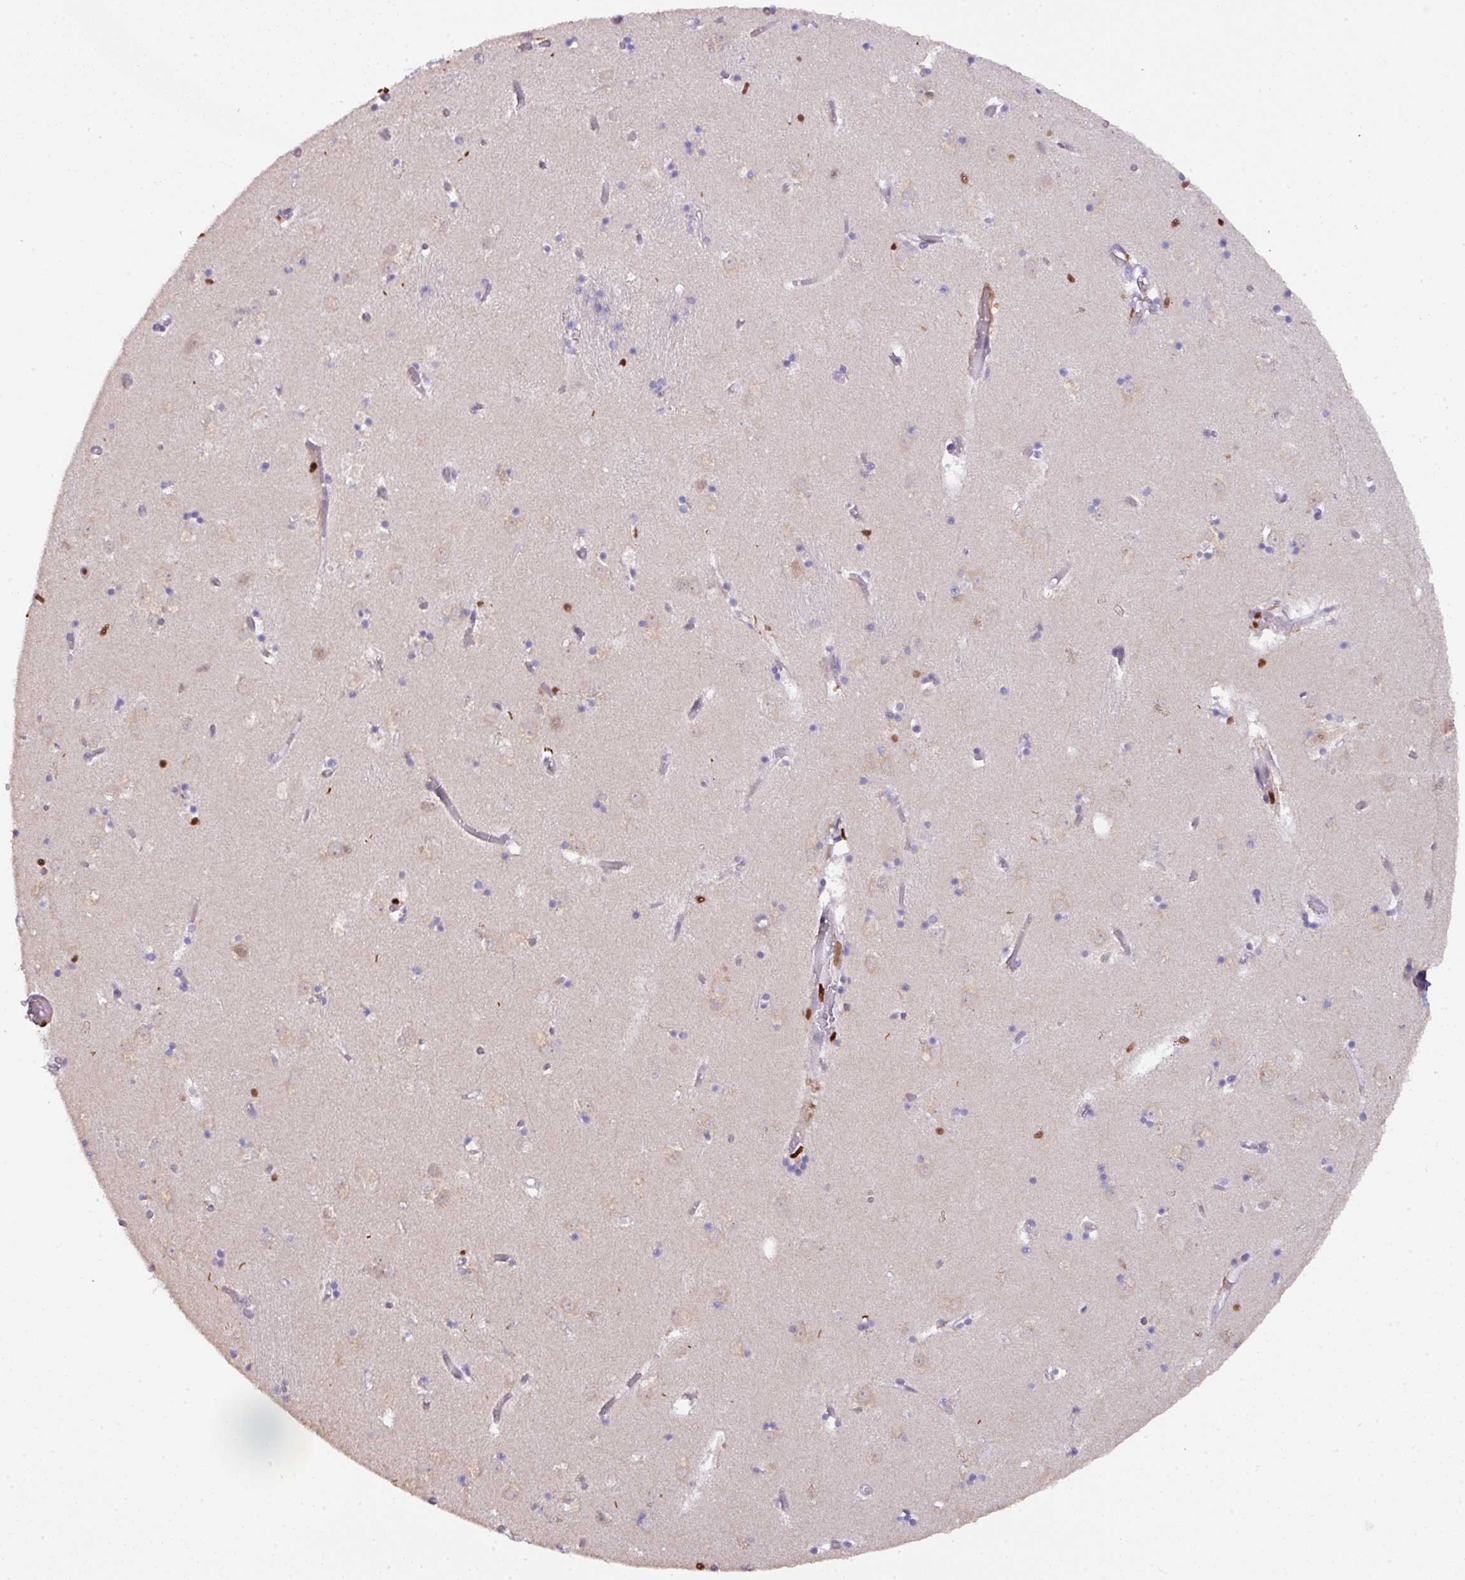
{"staining": {"intensity": "strong", "quantity": "25%-75%", "location": "nuclear"}, "tissue": "caudate", "cell_type": "Glial cells", "image_type": "normal", "snomed": [{"axis": "morphology", "description": "Normal tissue, NOS"}, {"axis": "topography", "description": "Lateral ventricle wall"}], "caption": "This is an image of immunohistochemistry staining of benign caudate, which shows strong staining in the nuclear of glial cells.", "gene": "SAMHD1", "patient": {"sex": "male", "age": 70}}